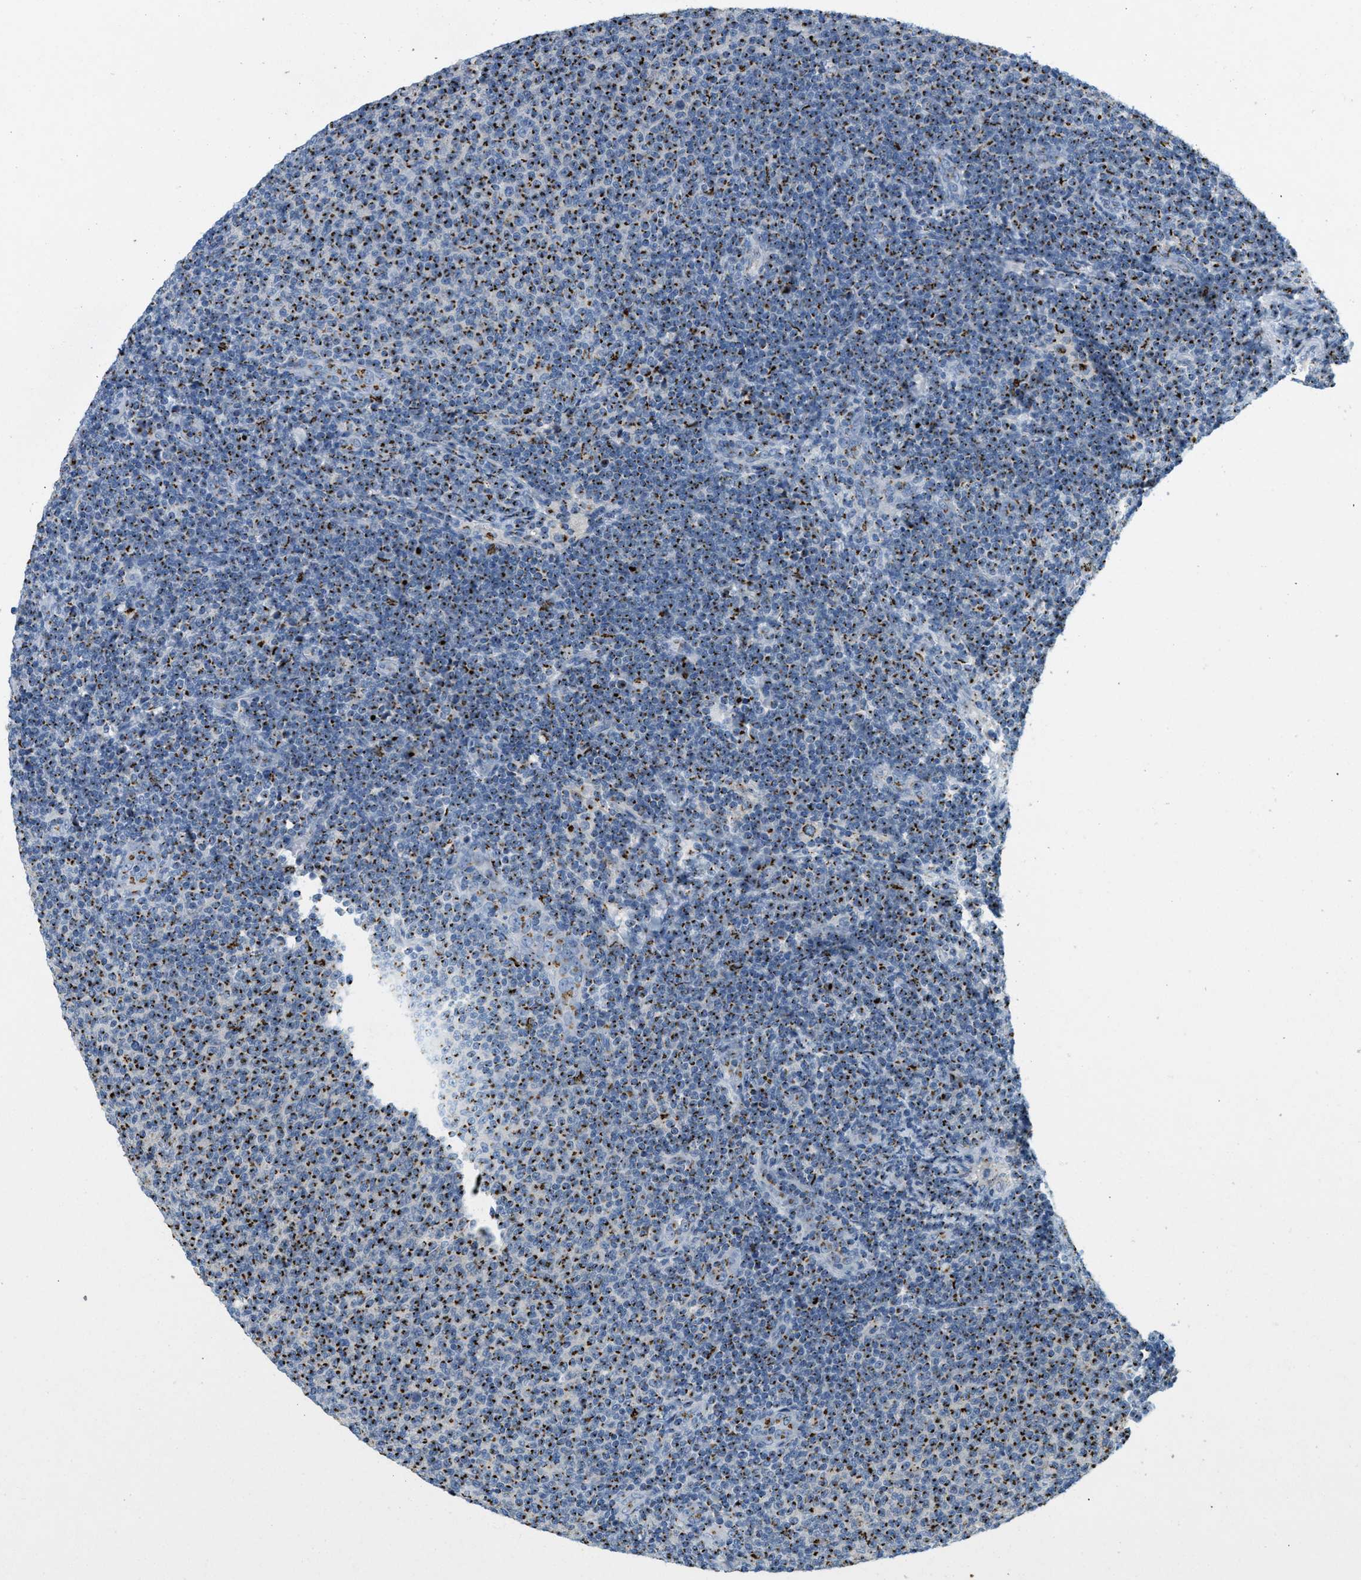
{"staining": {"intensity": "strong", "quantity": ">75%", "location": "cytoplasmic/membranous"}, "tissue": "lymphoma", "cell_type": "Tumor cells", "image_type": "cancer", "snomed": [{"axis": "morphology", "description": "Malignant lymphoma, non-Hodgkin's type, Low grade"}, {"axis": "topography", "description": "Lymph node"}], "caption": "Immunohistochemistry of human low-grade malignant lymphoma, non-Hodgkin's type displays high levels of strong cytoplasmic/membranous positivity in about >75% of tumor cells. The protein of interest is stained brown, and the nuclei are stained in blue (DAB (3,3'-diaminobenzidine) IHC with brightfield microscopy, high magnification).", "gene": "ENTPD4", "patient": {"sex": "male", "age": 66}}